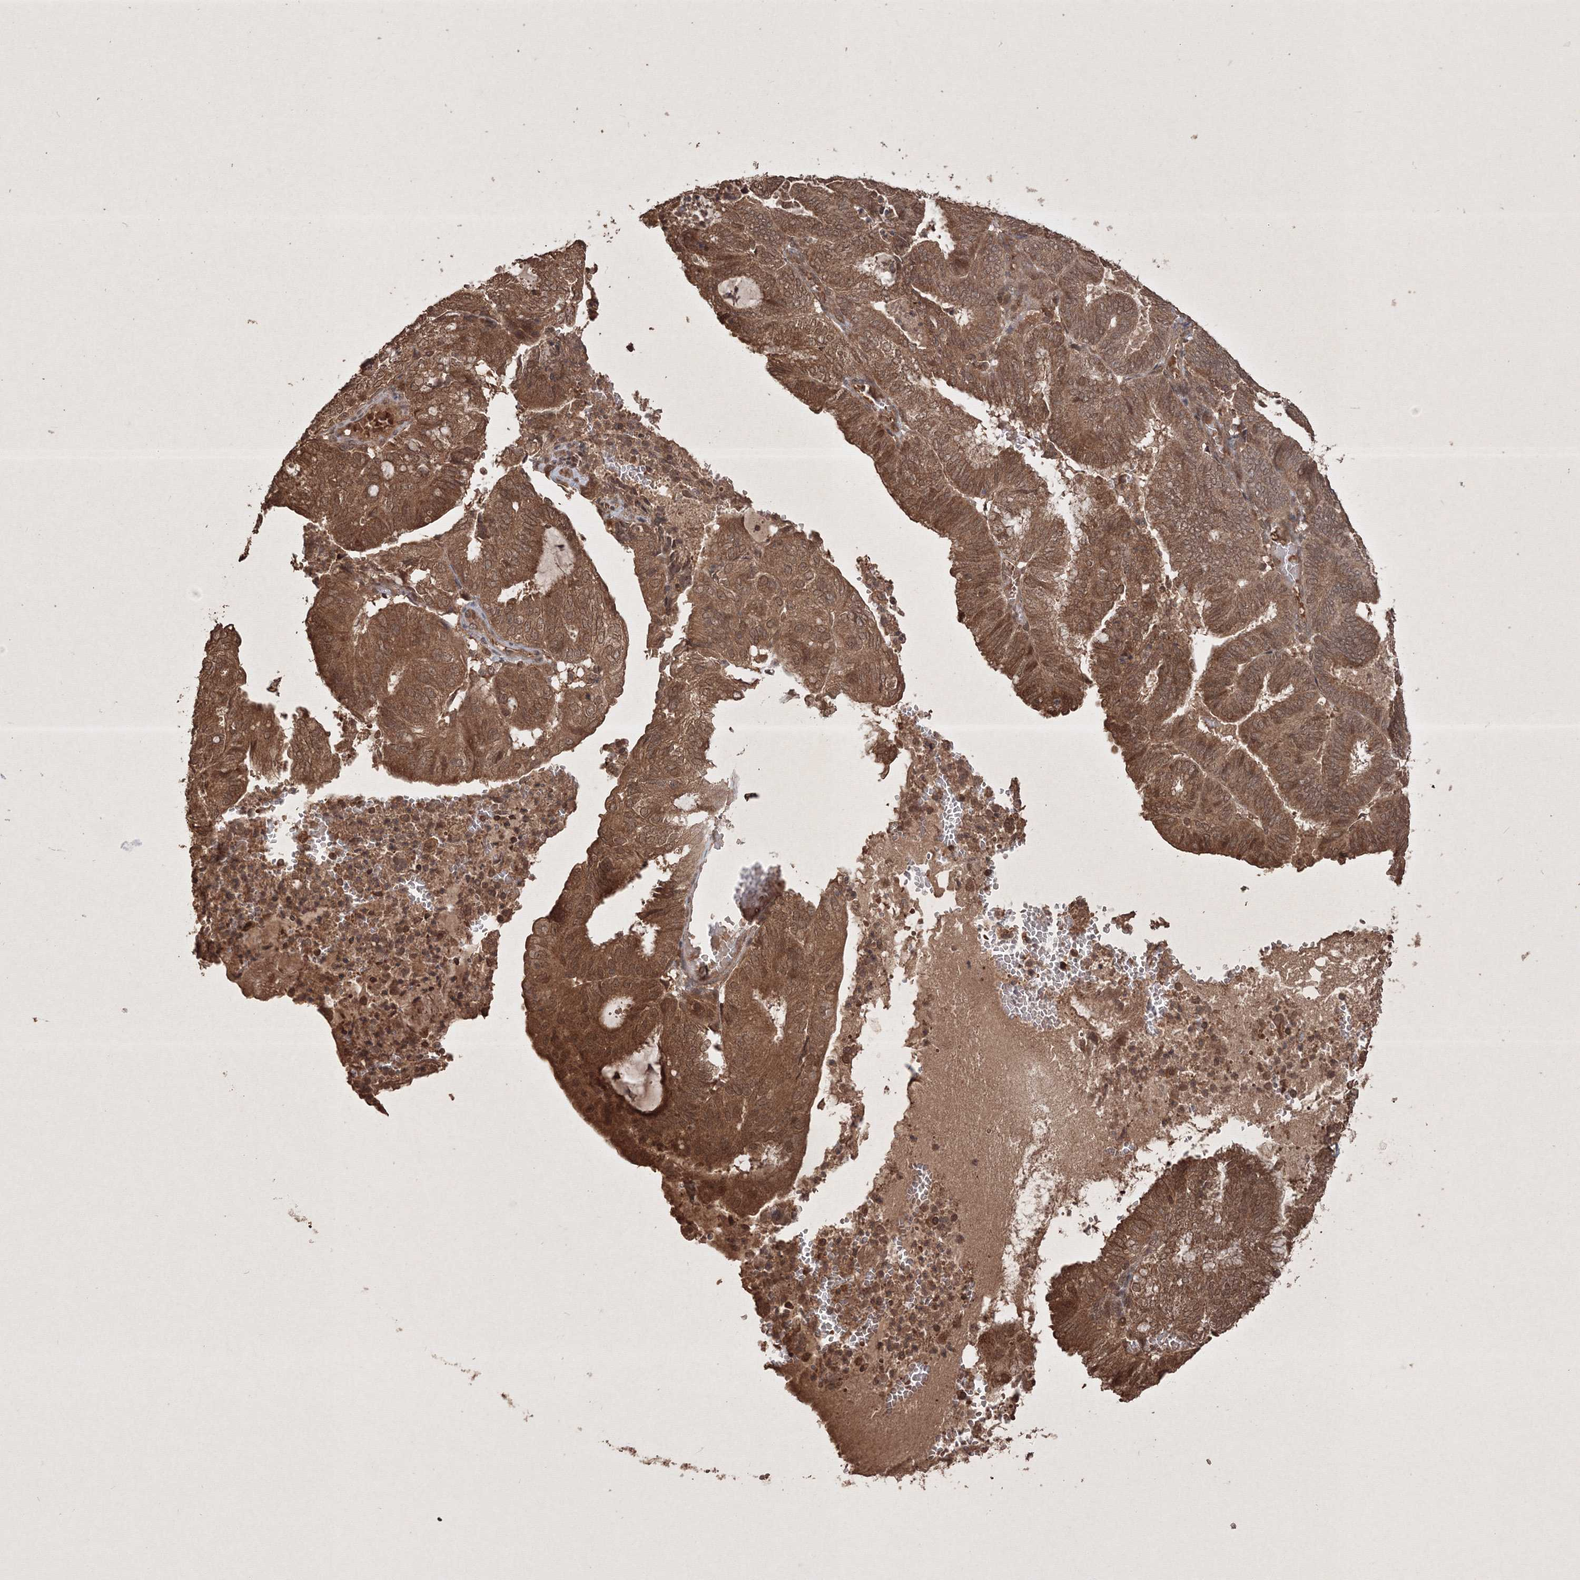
{"staining": {"intensity": "moderate", "quantity": ">75%", "location": "cytoplasmic/membranous,nuclear"}, "tissue": "endometrial cancer", "cell_type": "Tumor cells", "image_type": "cancer", "snomed": [{"axis": "morphology", "description": "Adenocarcinoma, NOS"}, {"axis": "topography", "description": "Uterus"}], "caption": "Tumor cells show medium levels of moderate cytoplasmic/membranous and nuclear expression in about >75% of cells in endometrial cancer. Using DAB (3,3'-diaminobenzidine) (brown) and hematoxylin (blue) stains, captured at high magnification using brightfield microscopy.", "gene": "PELI3", "patient": {"sex": "female", "age": 60}}